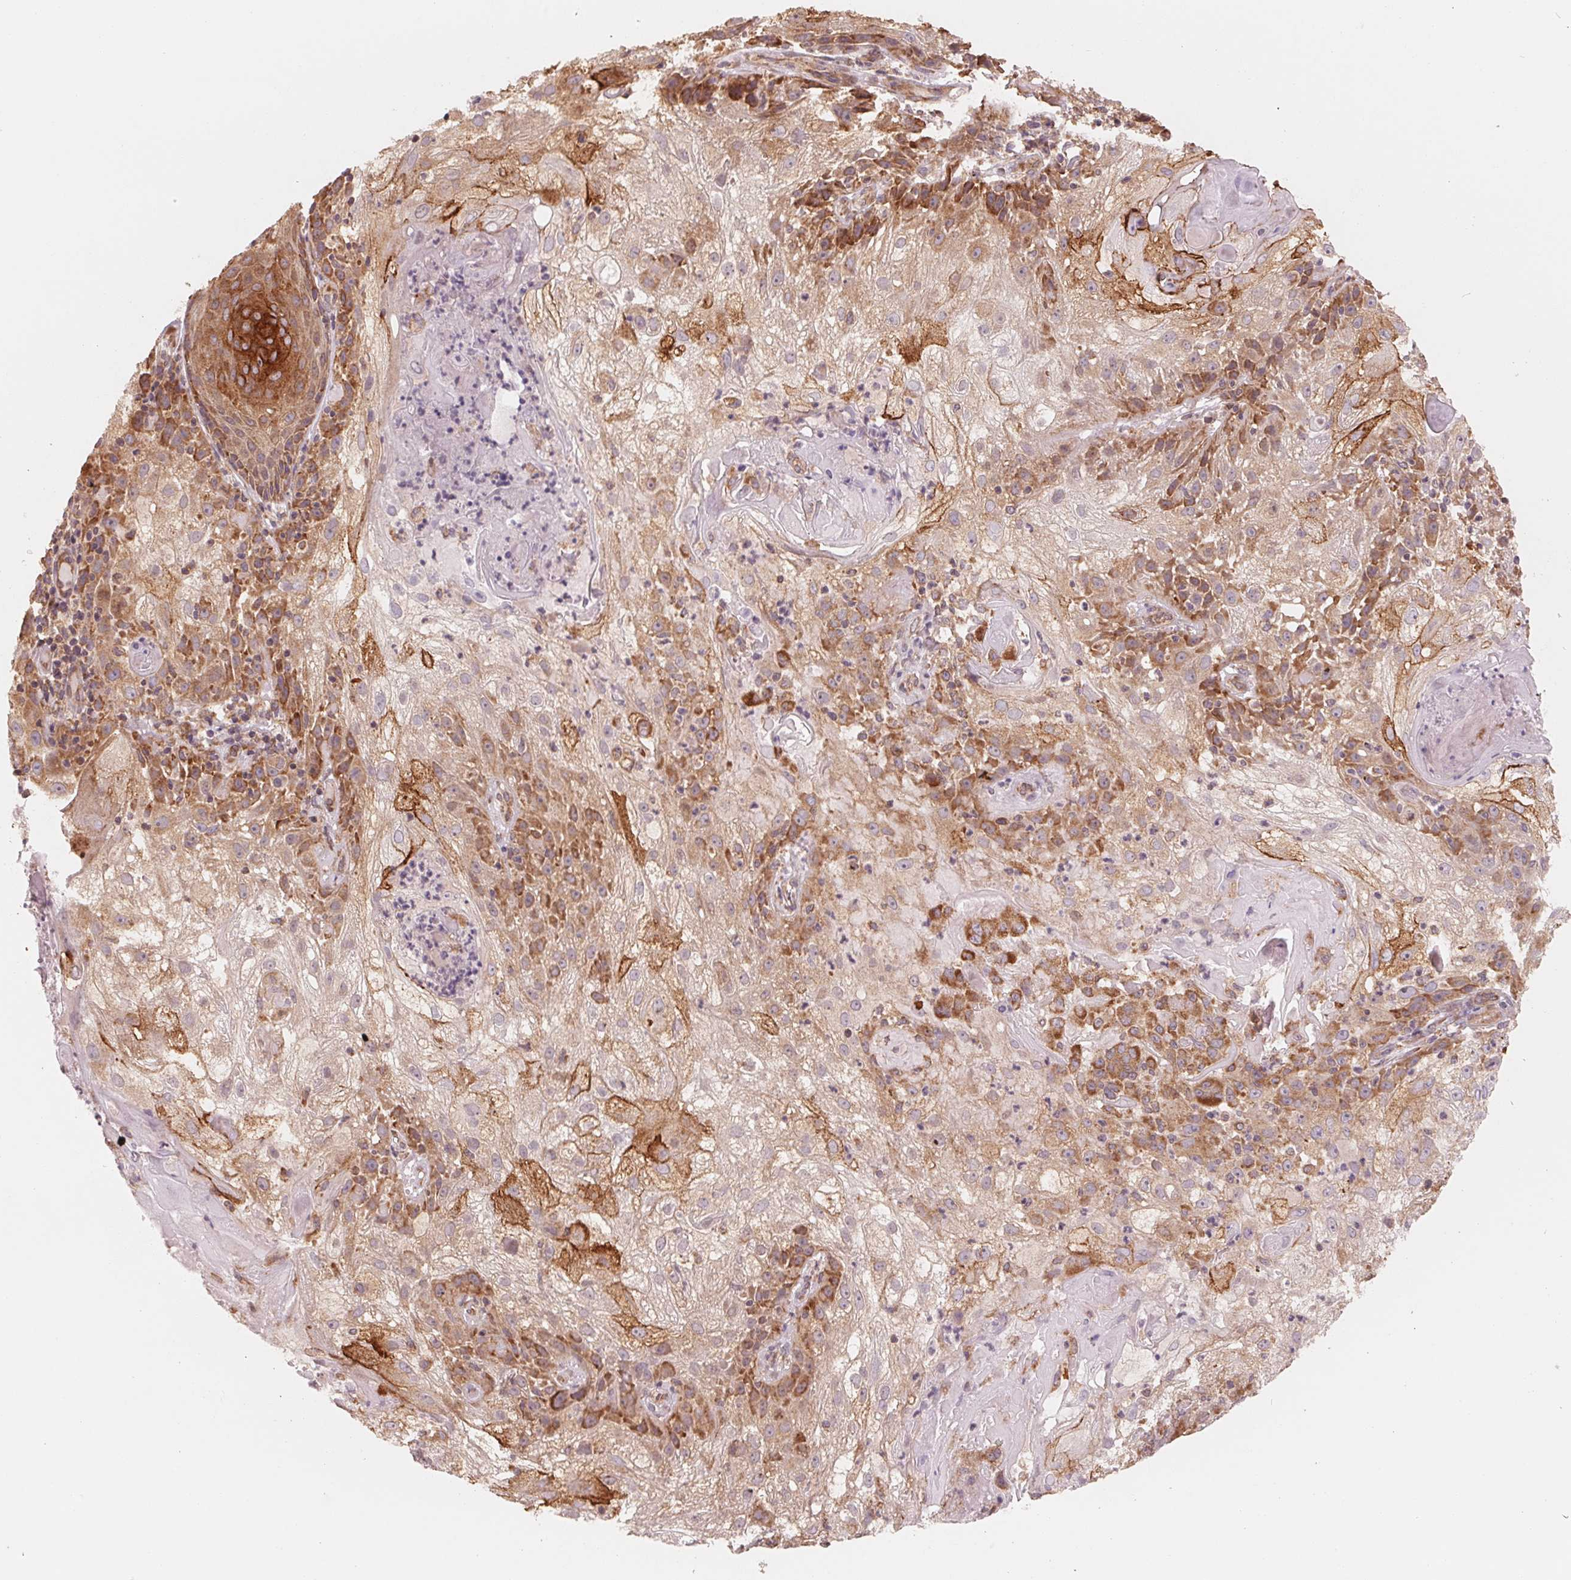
{"staining": {"intensity": "moderate", "quantity": "25%-75%", "location": "cytoplasmic/membranous"}, "tissue": "skin cancer", "cell_type": "Tumor cells", "image_type": "cancer", "snomed": [{"axis": "morphology", "description": "Normal tissue, NOS"}, {"axis": "morphology", "description": "Squamous cell carcinoma, NOS"}, {"axis": "topography", "description": "Skin"}], "caption": "Human squamous cell carcinoma (skin) stained with a brown dye displays moderate cytoplasmic/membranous positive positivity in about 25%-75% of tumor cells.", "gene": "GIGYF2", "patient": {"sex": "female", "age": 83}}